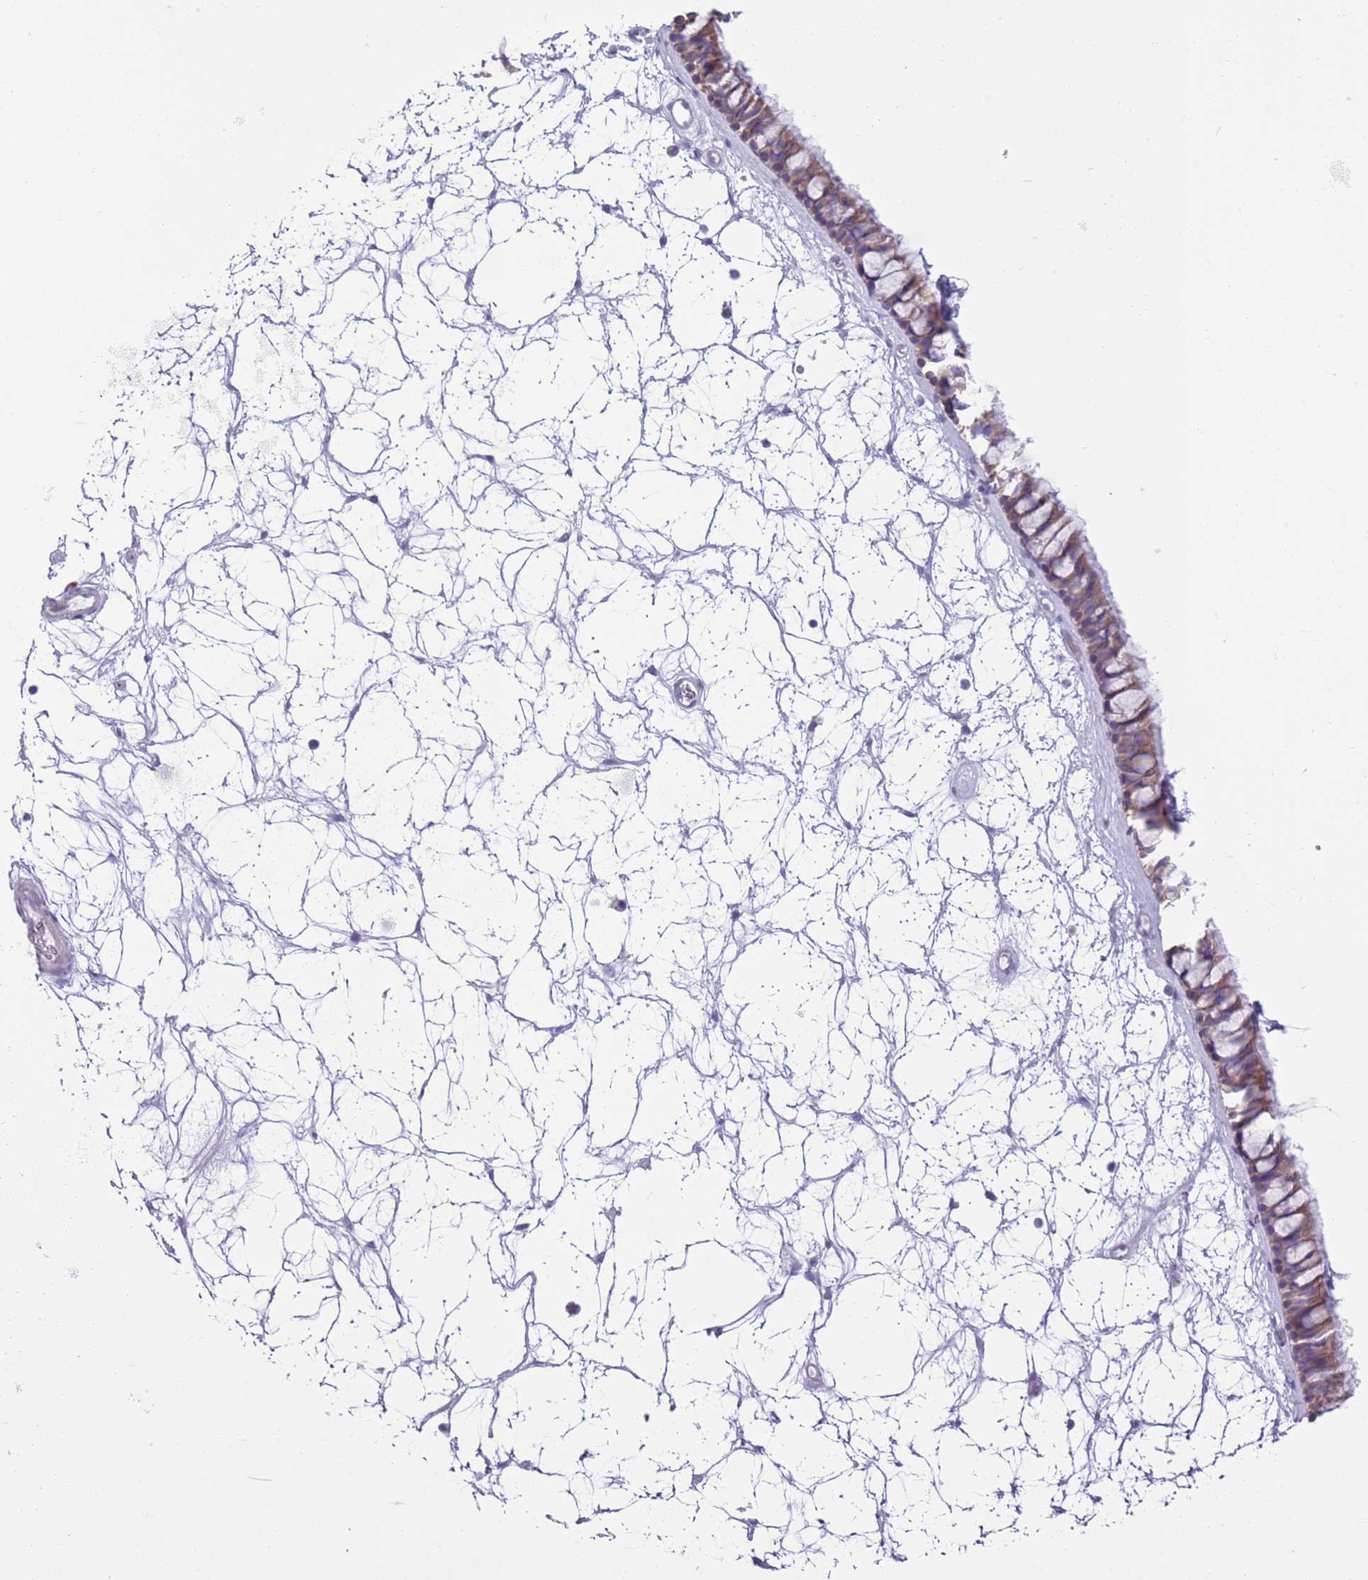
{"staining": {"intensity": "moderate", "quantity": ">75%", "location": "cytoplasmic/membranous"}, "tissue": "nasopharynx", "cell_type": "Respiratory epithelial cells", "image_type": "normal", "snomed": [{"axis": "morphology", "description": "Normal tissue, NOS"}, {"axis": "topography", "description": "Nasopharynx"}], "caption": "DAB immunohistochemical staining of normal human nasopharynx displays moderate cytoplasmic/membranous protein expression in about >75% of respiratory epithelial cells.", "gene": "OAF", "patient": {"sex": "male", "age": 64}}